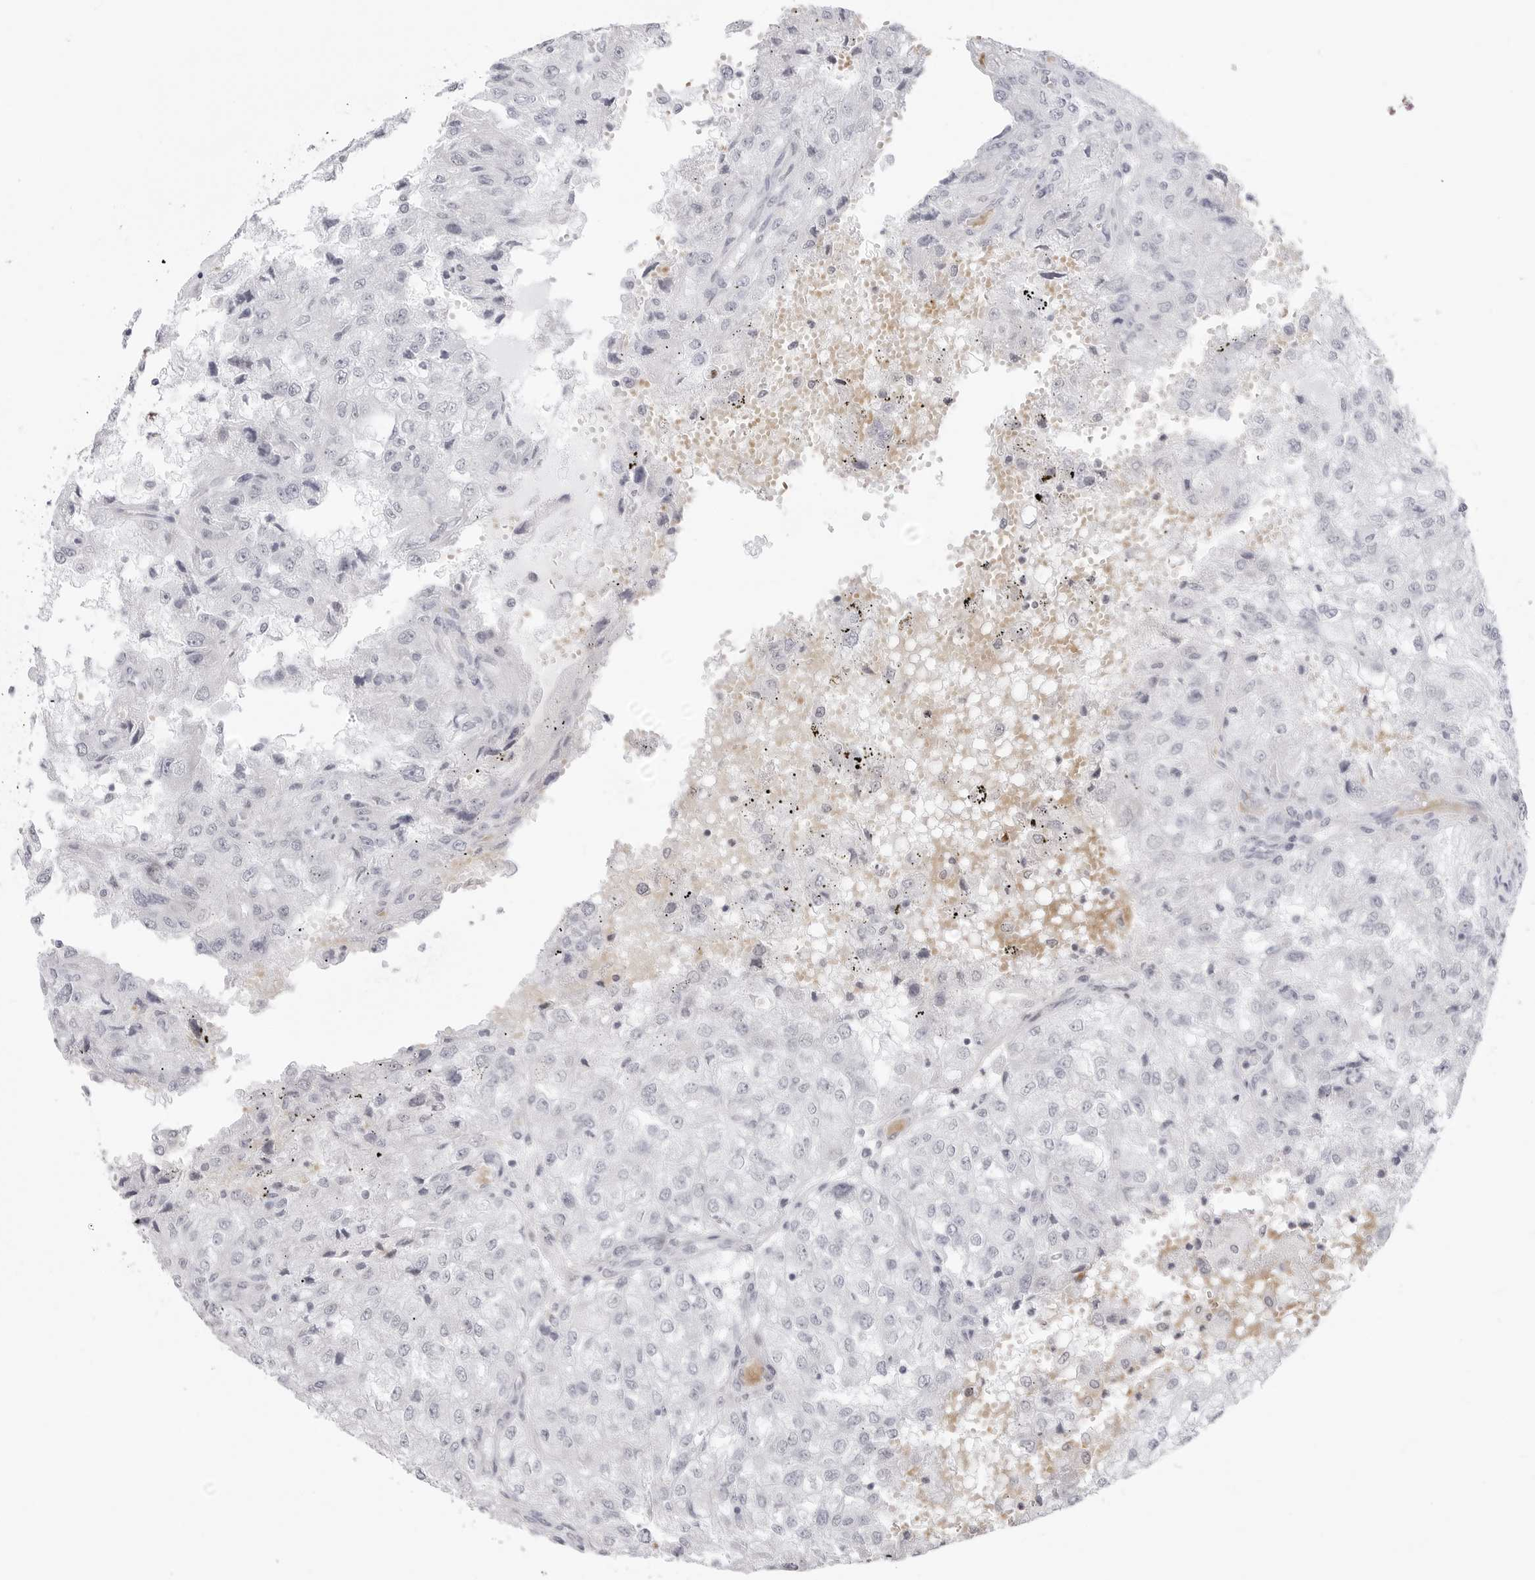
{"staining": {"intensity": "negative", "quantity": "none", "location": "none"}, "tissue": "renal cancer", "cell_type": "Tumor cells", "image_type": "cancer", "snomed": [{"axis": "morphology", "description": "Adenocarcinoma, NOS"}, {"axis": "topography", "description": "Kidney"}], "caption": "High power microscopy photomicrograph of an immunohistochemistry (IHC) micrograph of renal cancer, revealing no significant staining in tumor cells.", "gene": "TSSK1B", "patient": {"sex": "female", "age": 54}}